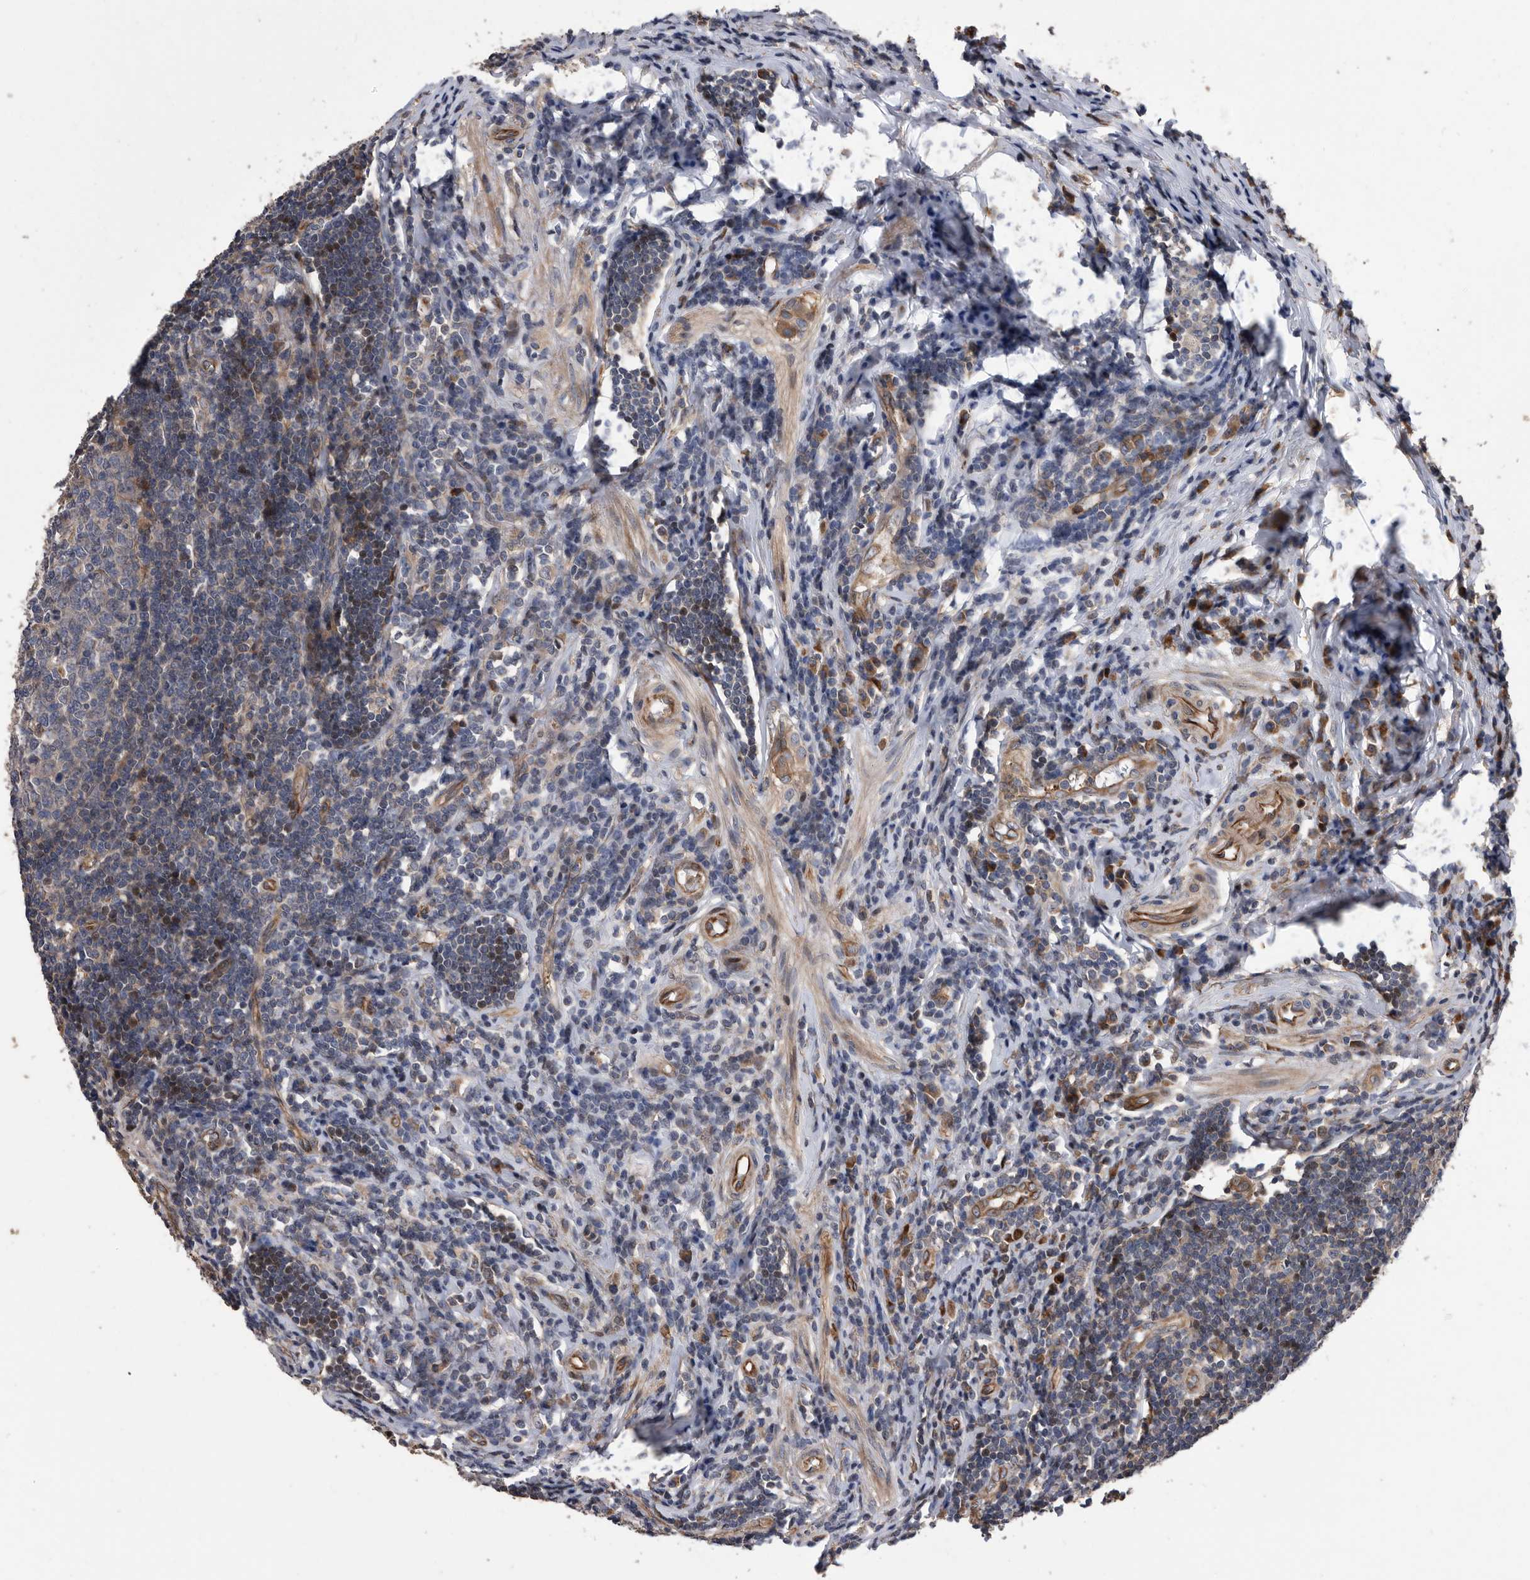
{"staining": {"intensity": "strong", "quantity": ">75%", "location": "cytoplasmic/membranous"}, "tissue": "appendix", "cell_type": "Glandular cells", "image_type": "normal", "snomed": [{"axis": "morphology", "description": "Normal tissue, NOS"}, {"axis": "topography", "description": "Appendix"}], "caption": "IHC histopathology image of benign appendix: appendix stained using IHC demonstrates high levels of strong protein expression localized specifically in the cytoplasmic/membranous of glandular cells, appearing as a cytoplasmic/membranous brown color.", "gene": "SERINC2", "patient": {"sex": "female", "age": 54}}